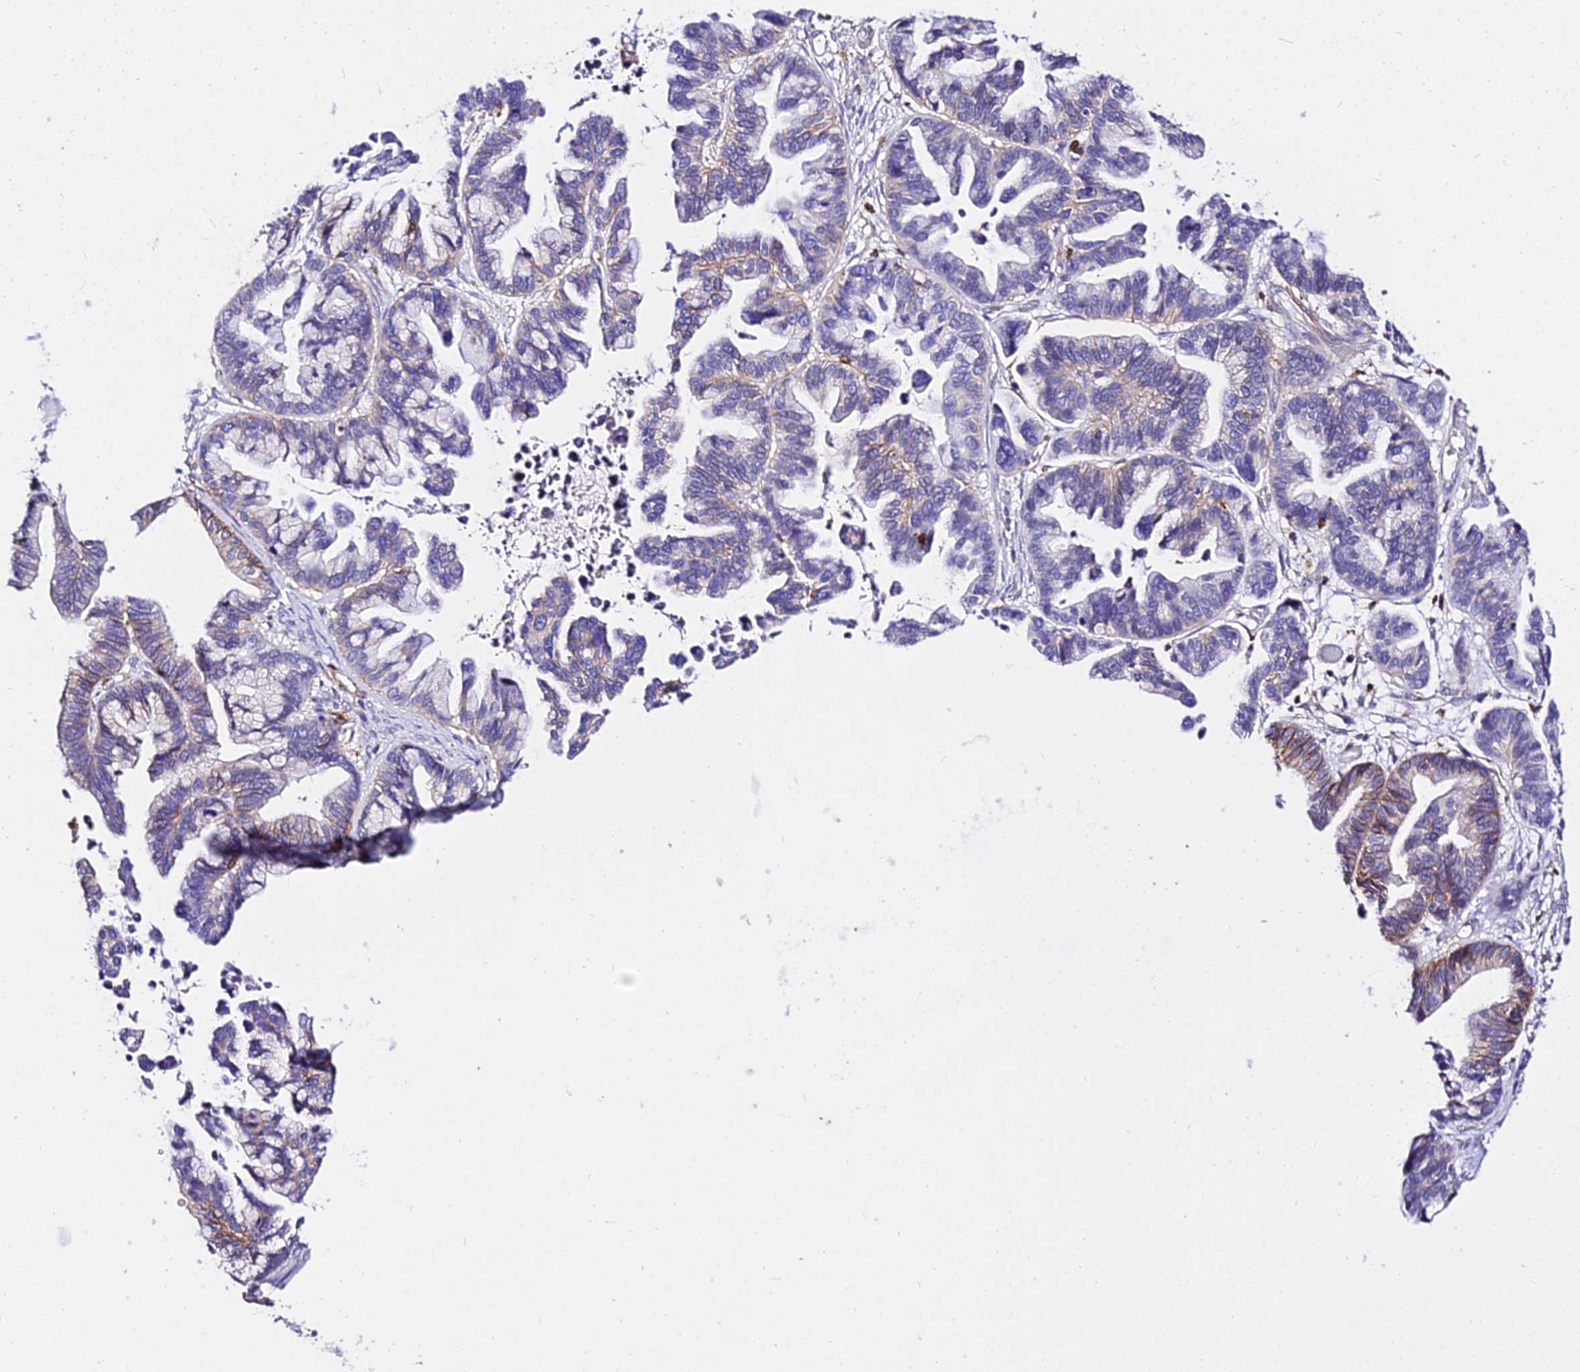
{"staining": {"intensity": "moderate", "quantity": "25%-75%", "location": "cytoplasmic/membranous"}, "tissue": "ovarian cancer", "cell_type": "Tumor cells", "image_type": "cancer", "snomed": [{"axis": "morphology", "description": "Cystadenocarcinoma, serous, NOS"}, {"axis": "topography", "description": "Ovary"}], "caption": "Human ovarian serous cystadenocarcinoma stained for a protein (brown) displays moderate cytoplasmic/membranous positive expression in about 25%-75% of tumor cells.", "gene": "CSRP1", "patient": {"sex": "female", "age": 56}}